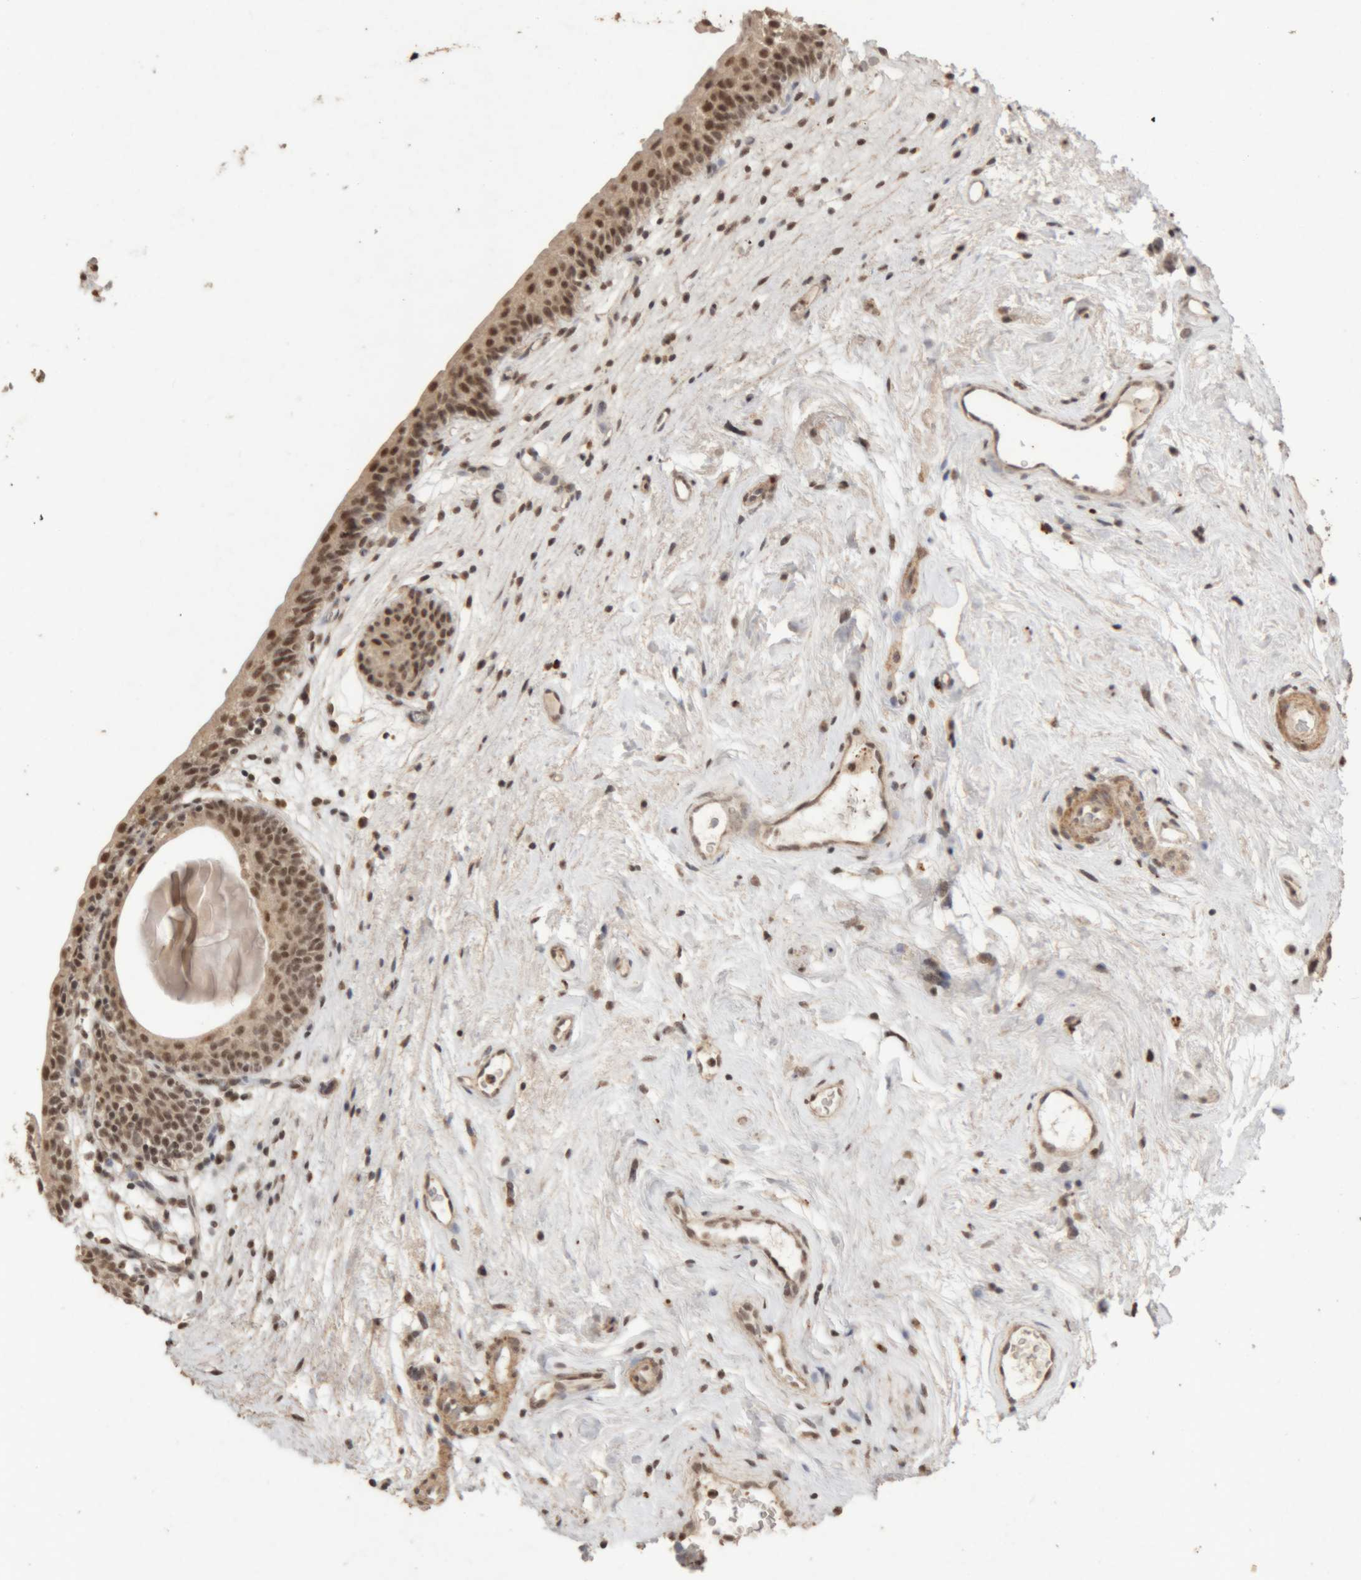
{"staining": {"intensity": "moderate", "quantity": ">75%", "location": "nuclear"}, "tissue": "urinary bladder", "cell_type": "Urothelial cells", "image_type": "normal", "snomed": [{"axis": "morphology", "description": "Normal tissue, NOS"}, {"axis": "topography", "description": "Urinary bladder"}], "caption": "Immunohistochemistry (IHC) image of benign urinary bladder stained for a protein (brown), which reveals medium levels of moderate nuclear positivity in about >75% of urothelial cells.", "gene": "KEAP1", "patient": {"sex": "male", "age": 83}}